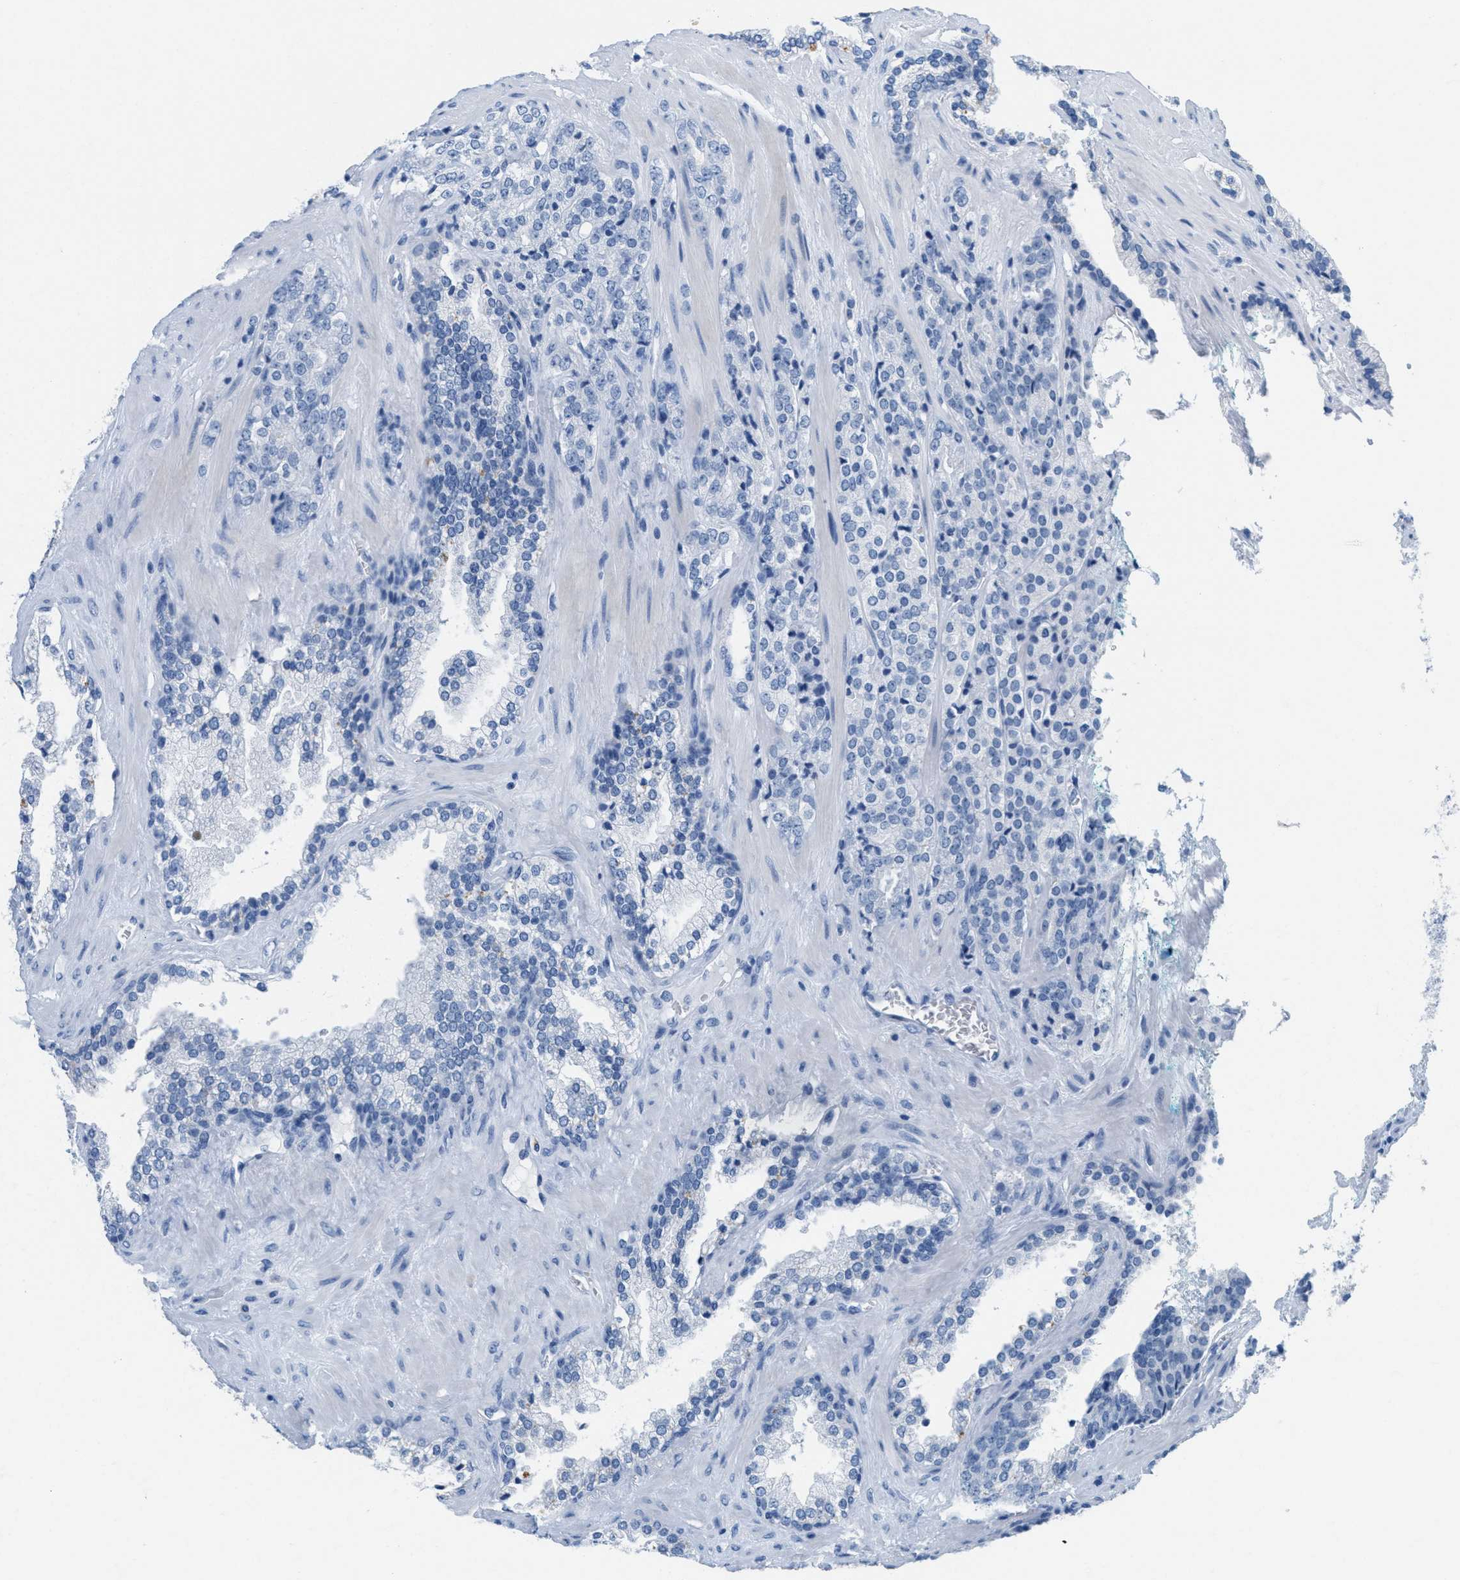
{"staining": {"intensity": "negative", "quantity": "none", "location": "none"}, "tissue": "prostate cancer", "cell_type": "Tumor cells", "image_type": "cancer", "snomed": [{"axis": "morphology", "description": "Adenocarcinoma, High grade"}, {"axis": "topography", "description": "Prostate"}], "caption": "This micrograph is of prostate cancer stained with immunohistochemistry to label a protein in brown with the nuclei are counter-stained blue. There is no expression in tumor cells. (Stains: DAB (3,3'-diaminobenzidine) immunohistochemistry with hematoxylin counter stain, Microscopy: brightfield microscopy at high magnification).", "gene": "GPM6A", "patient": {"sex": "male", "age": 71}}